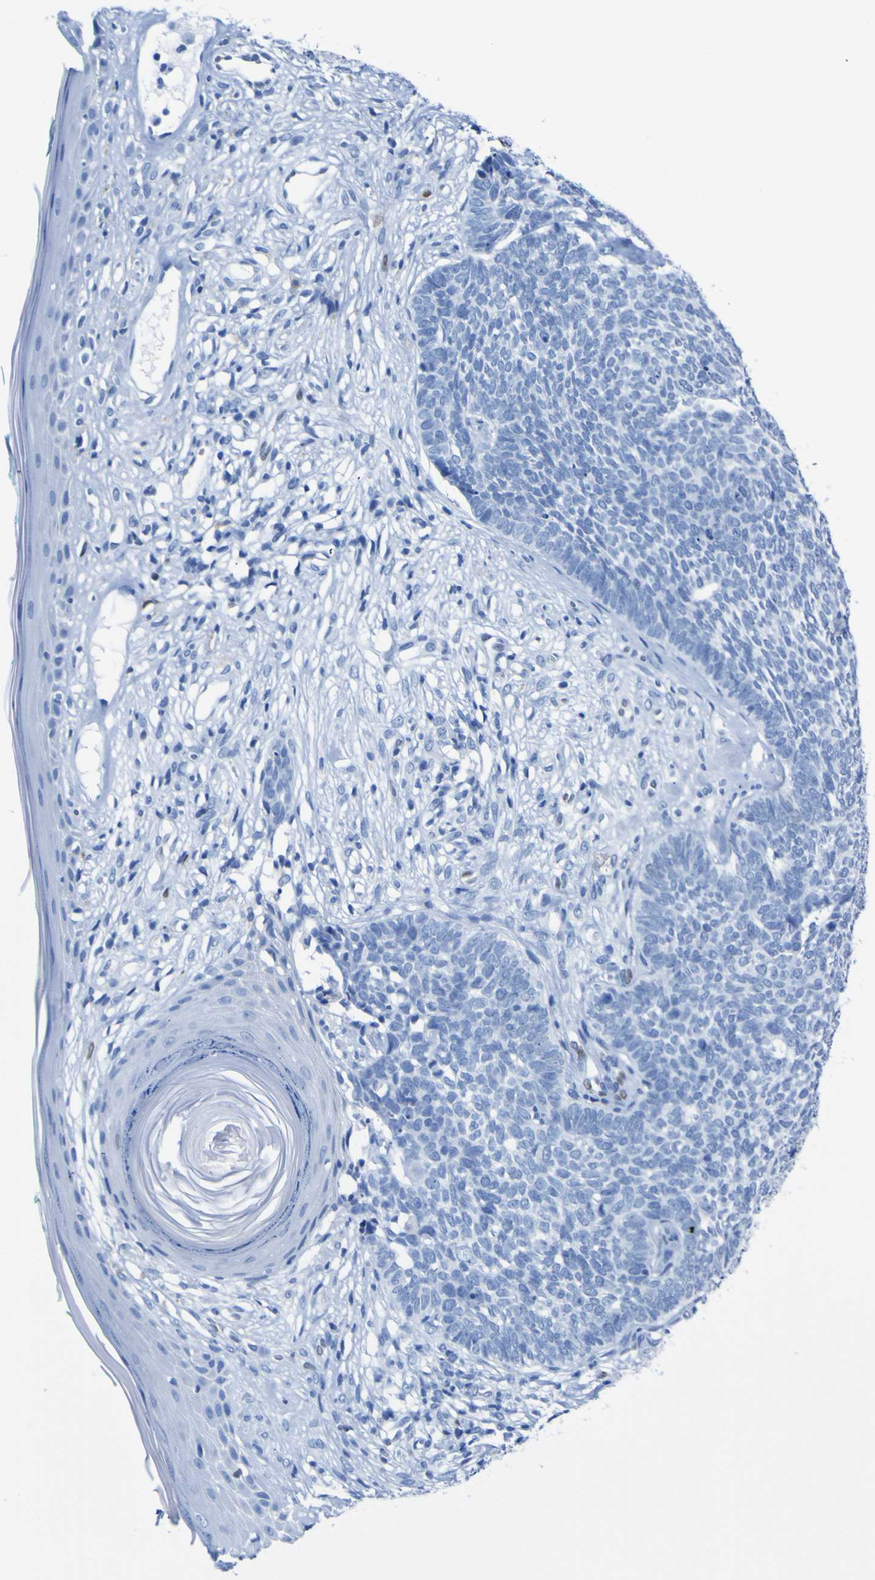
{"staining": {"intensity": "negative", "quantity": "none", "location": "none"}, "tissue": "skin cancer", "cell_type": "Tumor cells", "image_type": "cancer", "snomed": [{"axis": "morphology", "description": "Basal cell carcinoma"}, {"axis": "topography", "description": "Skin"}], "caption": "This micrograph is of skin cancer (basal cell carcinoma) stained with immunohistochemistry to label a protein in brown with the nuclei are counter-stained blue. There is no expression in tumor cells.", "gene": "DACH1", "patient": {"sex": "female", "age": 84}}